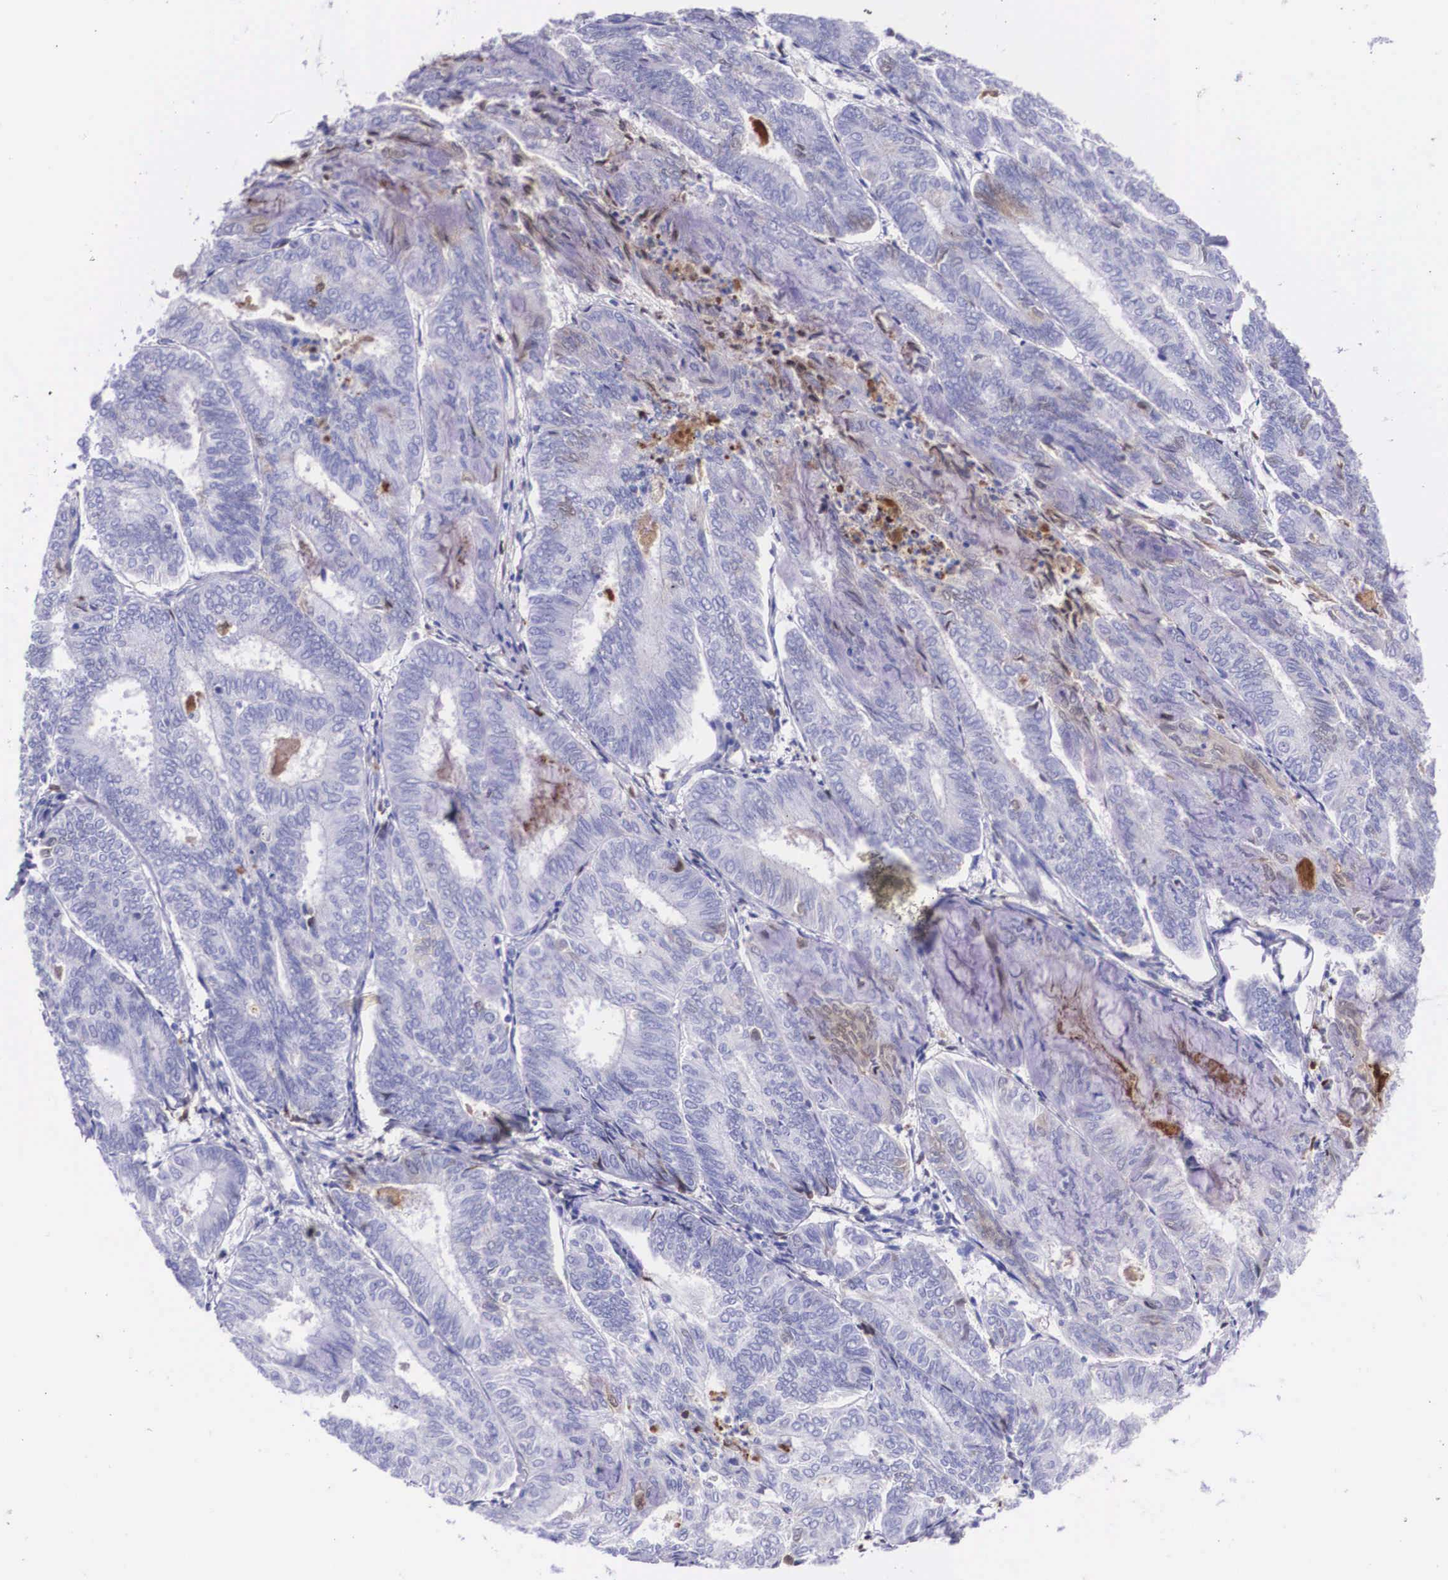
{"staining": {"intensity": "negative", "quantity": "none", "location": "none"}, "tissue": "endometrial cancer", "cell_type": "Tumor cells", "image_type": "cancer", "snomed": [{"axis": "morphology", "description": "Adenocarcinoma, NOS"}, {"axis": "topography", "description": "Endometrium"}], "caption": "A high-resolution image shows immunohistochemistry (IHC) staining of endometrial adenocarcinoma, which reveals no significant staining in tumor cells. (DAB IHC with hematoxylin counter stain).", "gene": "PLG", "patient": {"sex": "female", "age": 59}}